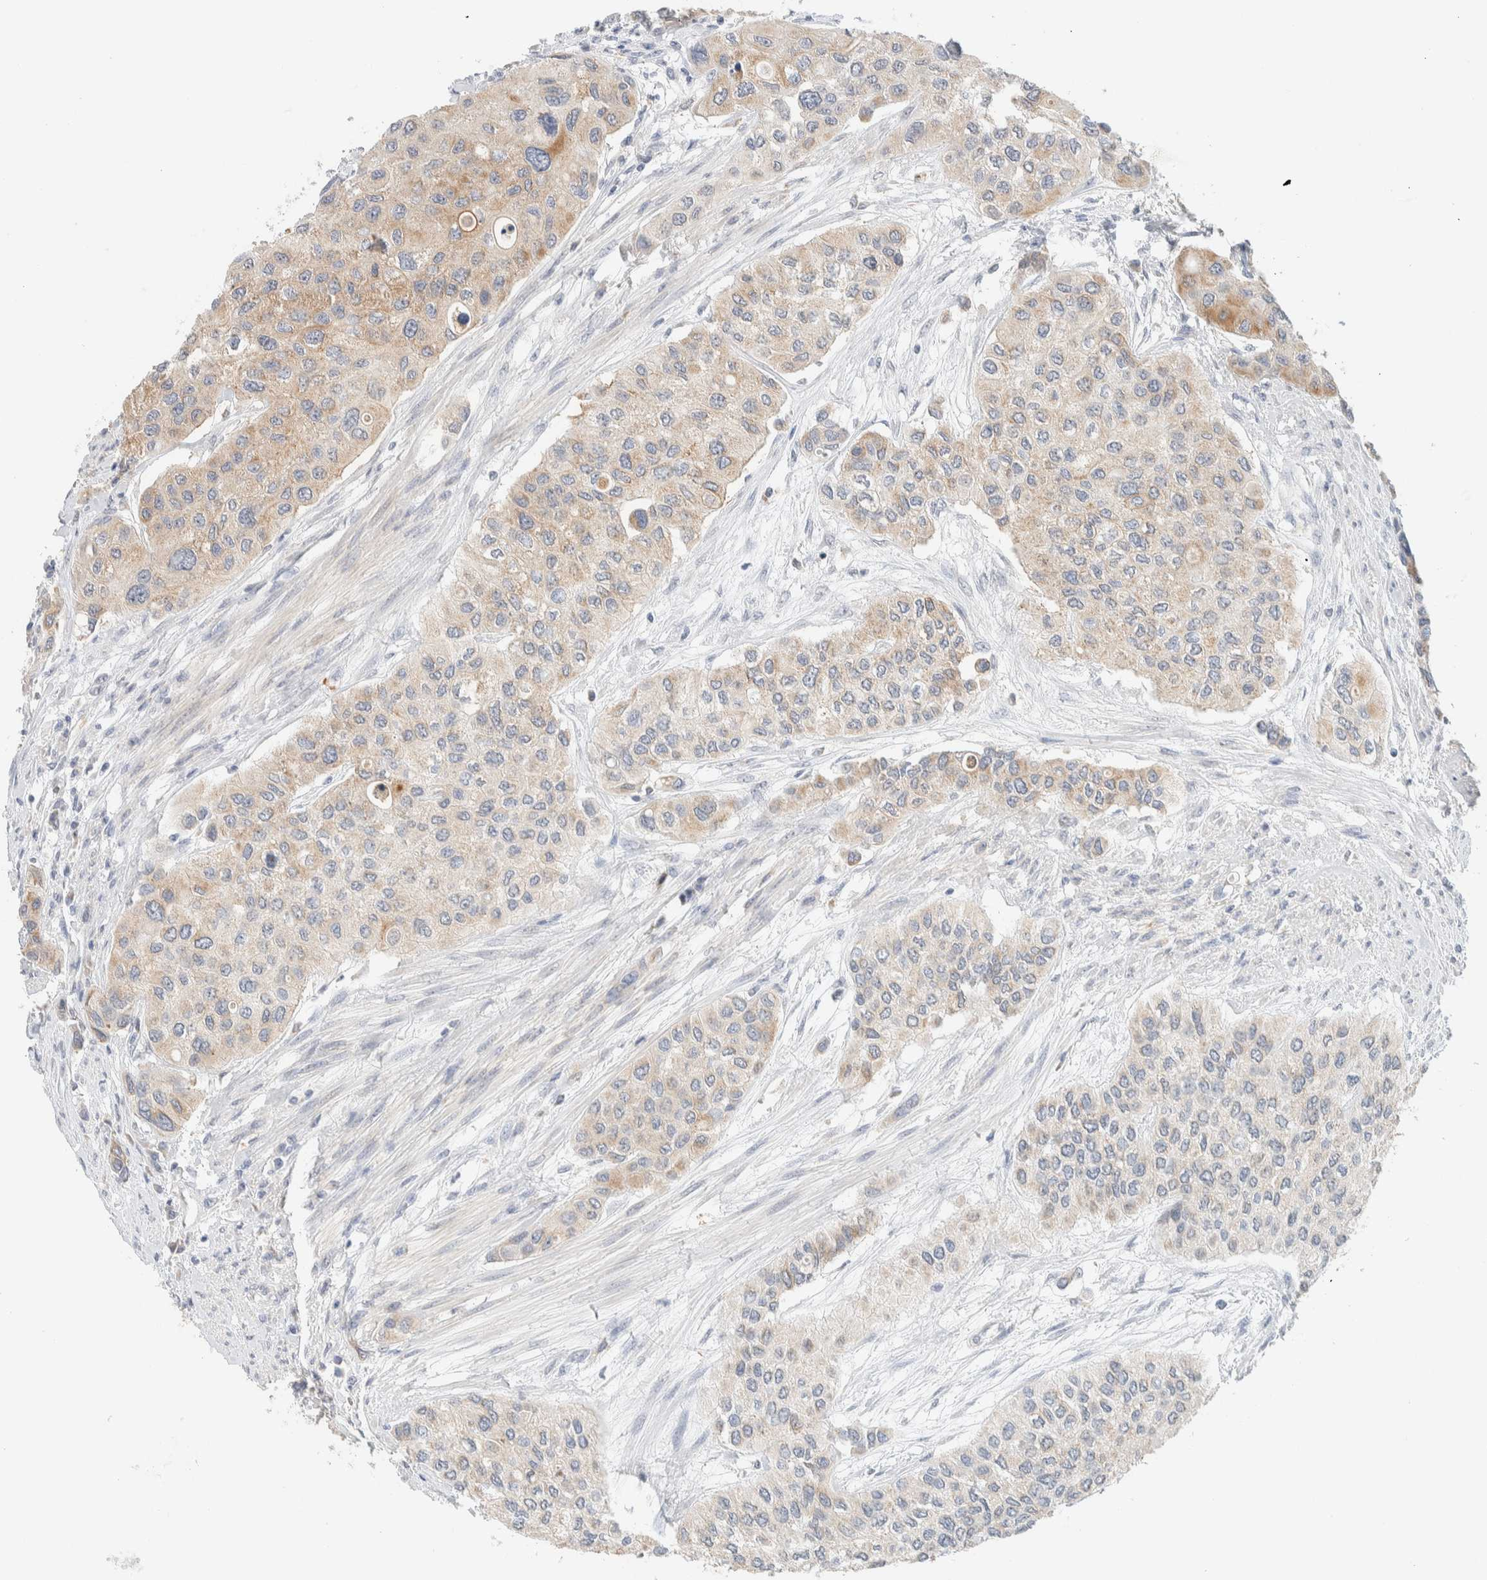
{"staining": {"intensity": "moderate", "quantity": "<25%", "location": "cytoplasmic/membranous"}, "tissue": "urothelial cancer", "cell_type": "Tumor cells", "image_type": "cancer", "snomed": [{"axis": "morphology", "description": "Urothelial carcinoma, High grade"}, {"axis": "topography", "description": "Urinary bladder"}], "caption": "Immunohistochemistry (DAB) staining of high-grade urothelial carcinoma reveals moderate cytoplasmic/membranous protein expression in about <25% of tumor cells. Using DAB (brown) and hematoxylin (blue) stains, captured at high magnification using brightfield microscopy.", "gene": "HDHD3", "patient": {"sex": "female", "age": 56}}